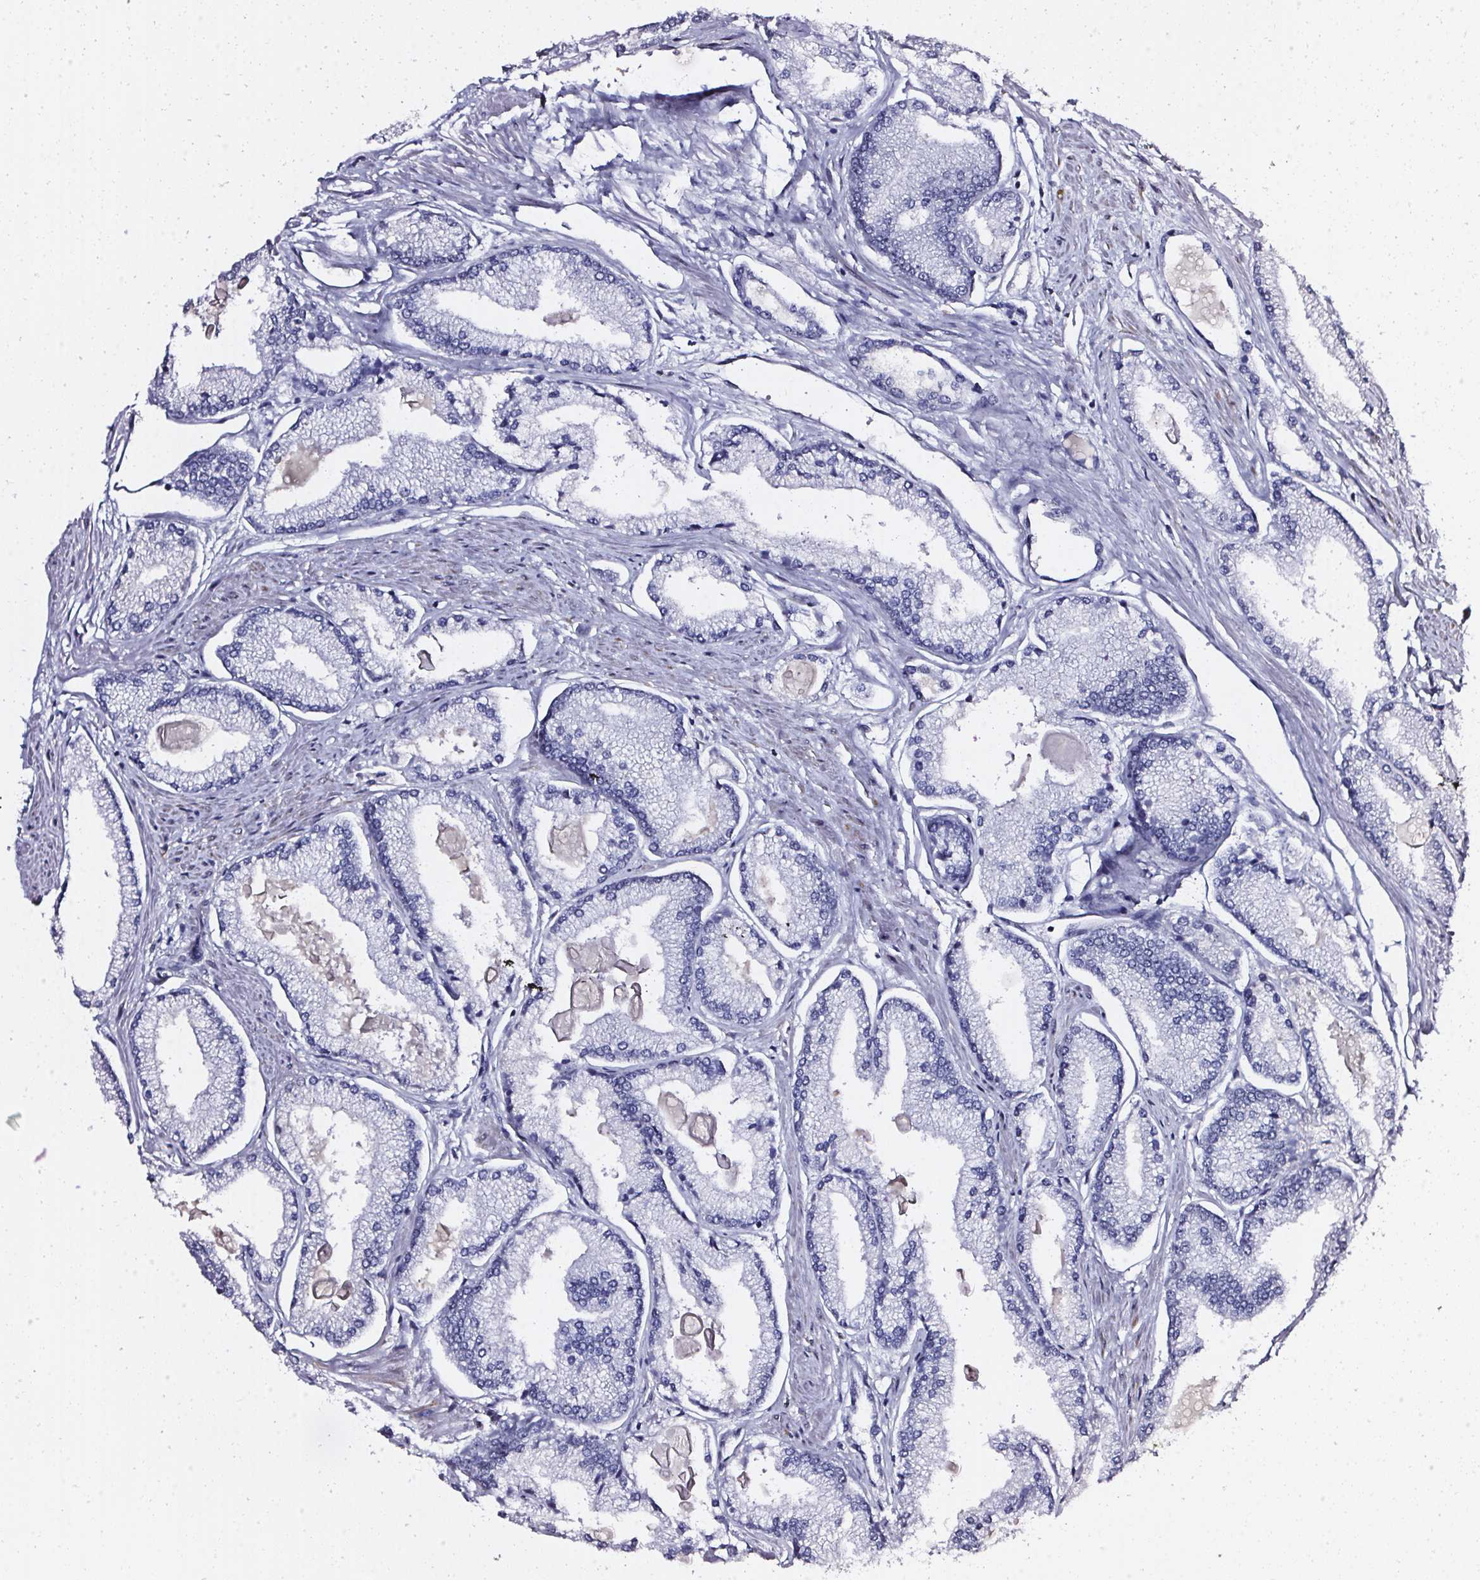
{"staining": {"intensity": "negative", "quantity": "none", "location": "none"}, "tissue": "prostate cancer", "cell_type": "Tumor cells", "image_type": "cancer", "snomed": [{"axis": "morphology", "description": "Adenocarcinoma, High grade"}, {"axis": "topography", "description": "Prostate"}], "caption": "This is a histopathology image of immunohistochemistry (IHC) staining of prostate cancer (high-grade adenocarcinoma), which shows no positivity in tumor cells.", "gene": "GP6", "patient": {"sex": "male", "age": 68}}